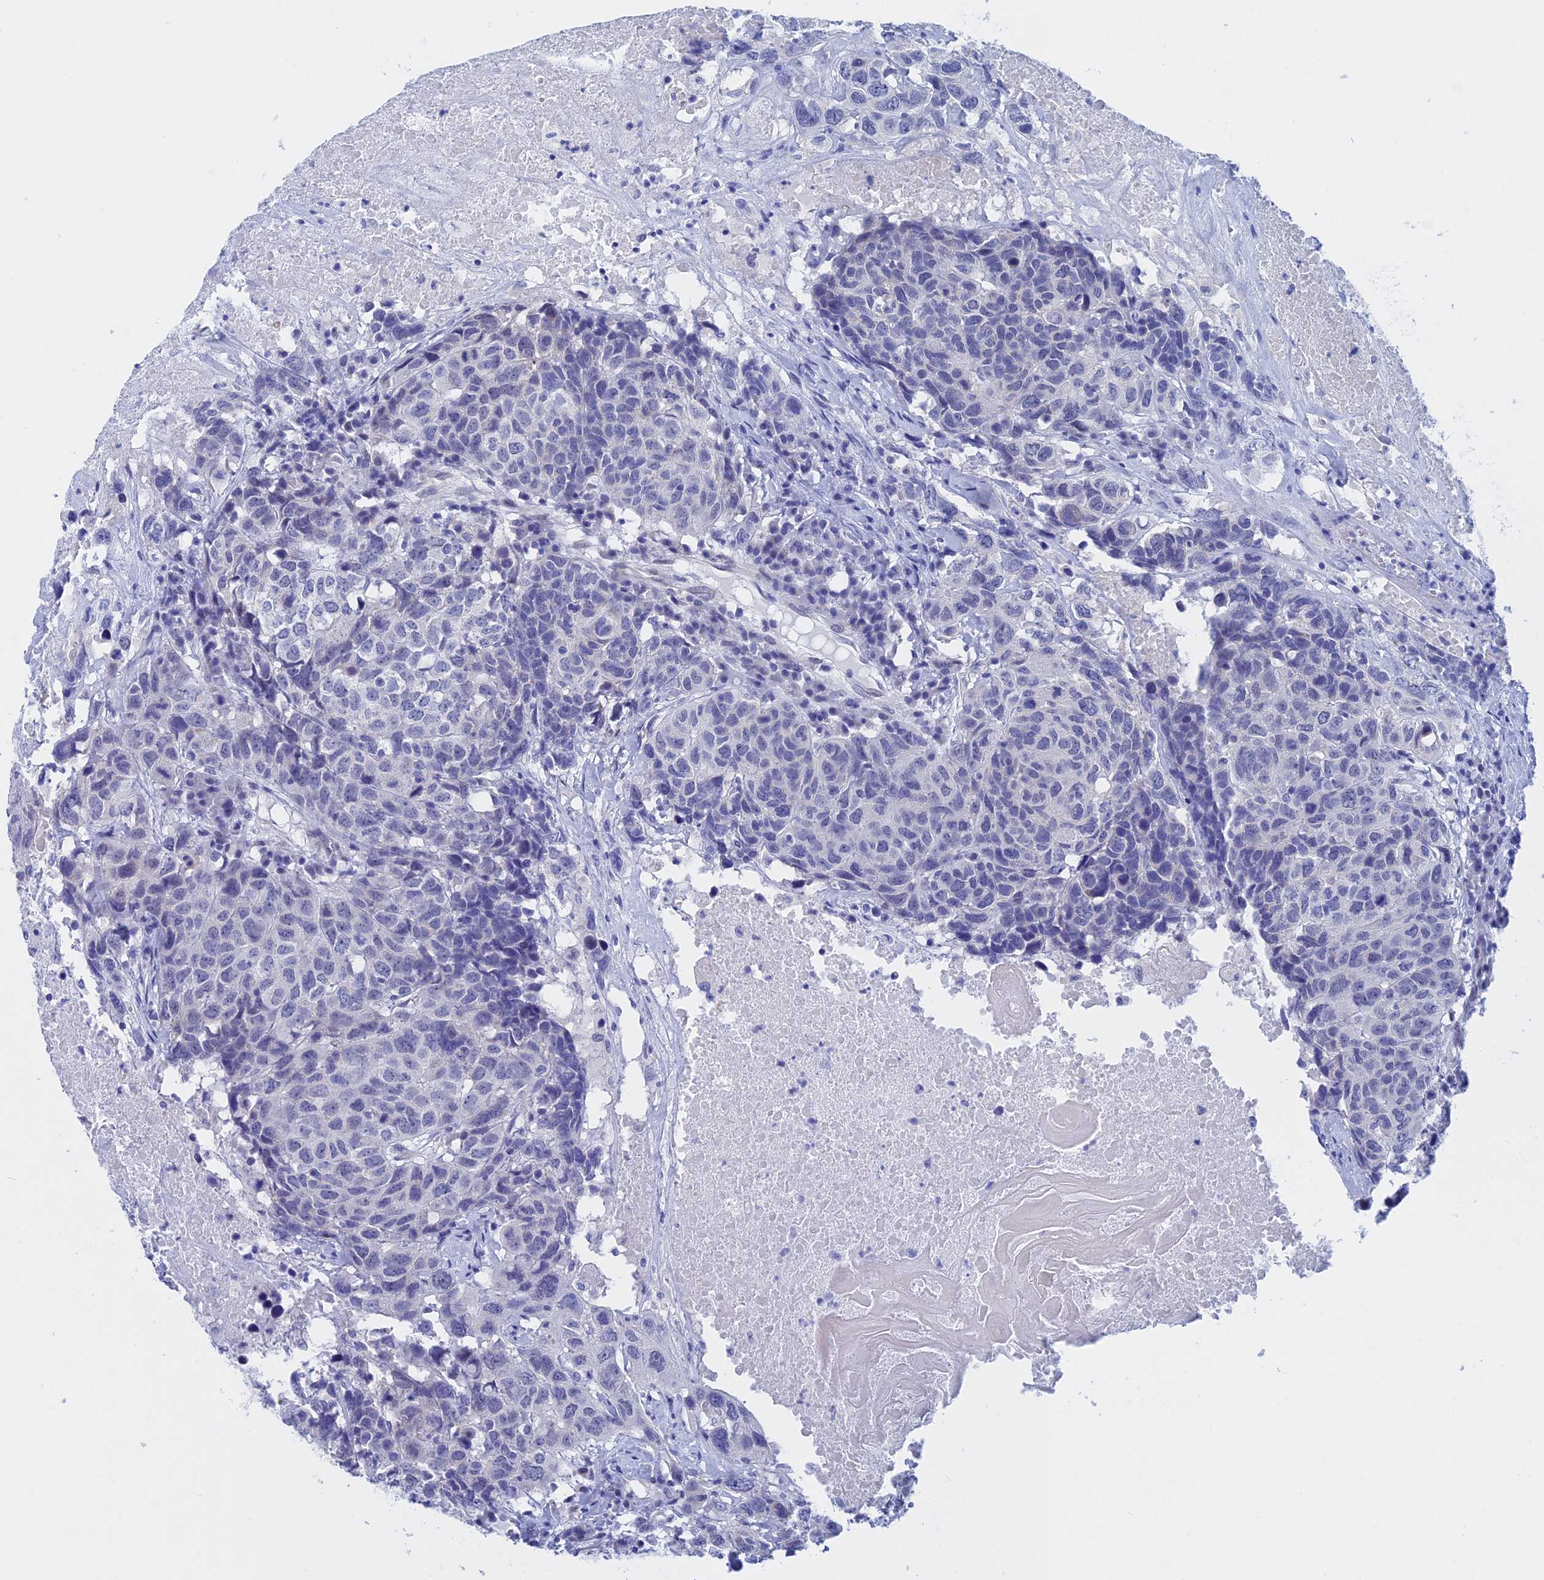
{"staining": {"intensity": "negative", "quantity": "none", "location": "none"}, "tissue": "head and neck cancer", "cell_type": "Tumor cells", "image_type": "cancer", "snomed": [{"axis": "morphology", "description": "Squamous cell carcinoma, NOS"}, {"axis": "topography", "description": "Head-Neck"}], "caption": "This is a histopathology image of IHC staining of head and neck cancer (squamous cell carcinoma), which shows no positivity in tumor cells.", "gene": "WDR83", "patient": {"sex": "male", "age": 66}}